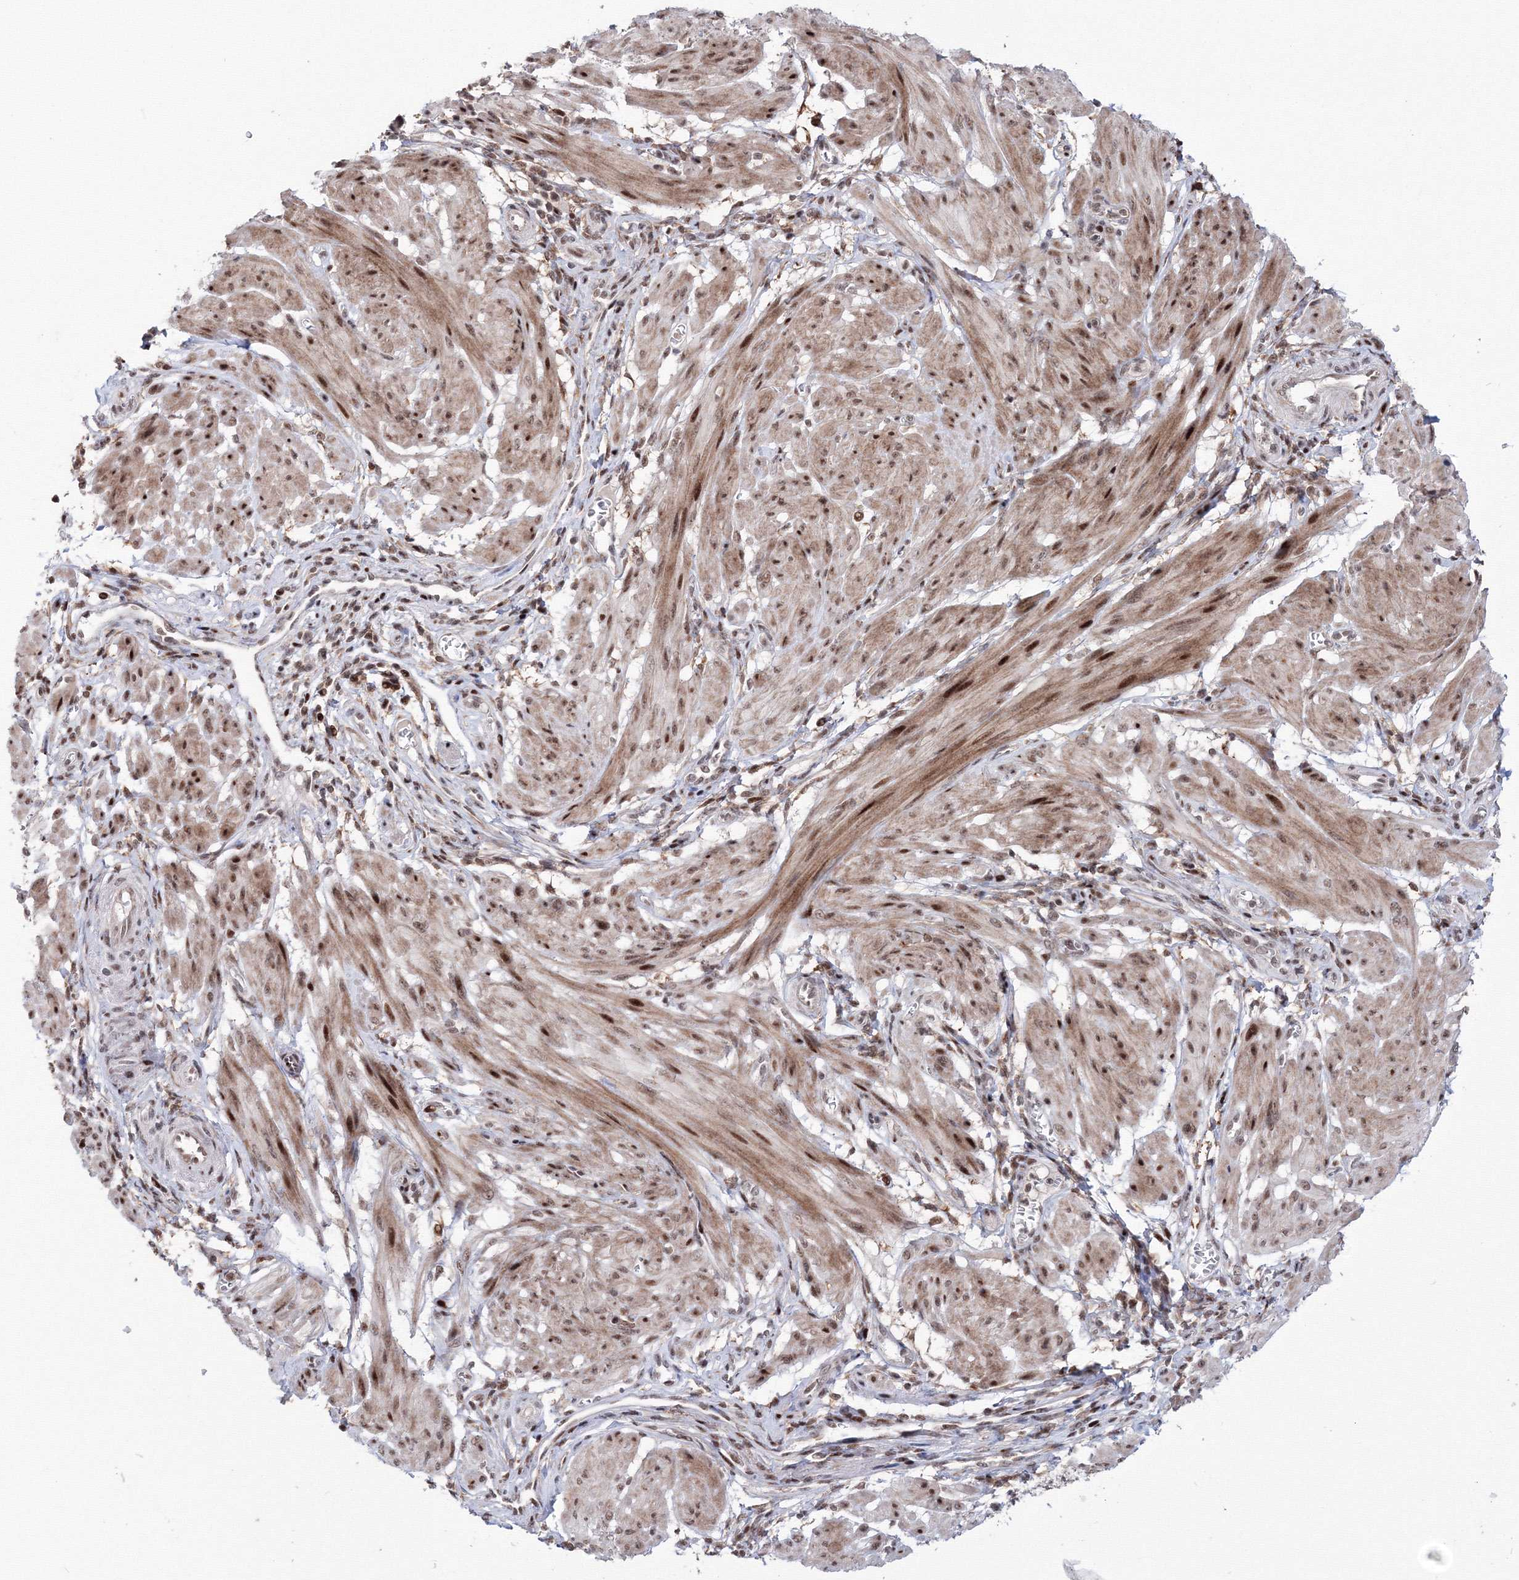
{"staining": {"intensity": "moderate", "quantity": "25%-75%", "location": "cytoplasmic/membranous,nuclear"}, "tissue": "smooth muscle", "cell_type": "Smooth muscle cells", "image_type": "normal", "snomed": [{"axis": "morphology", "description": "Normal tissue, NOS"}, {"axis": "topography", "description": "Smooth muscle"}], "caption": "Moderate cytoplasmic/membranous,nuclear positivity is seen in approximately 25%-75% of smooth muscle cells in benign smooth muscle.", "gene": "TATDN2", "patient": {"sex": "female", "age": 39}}